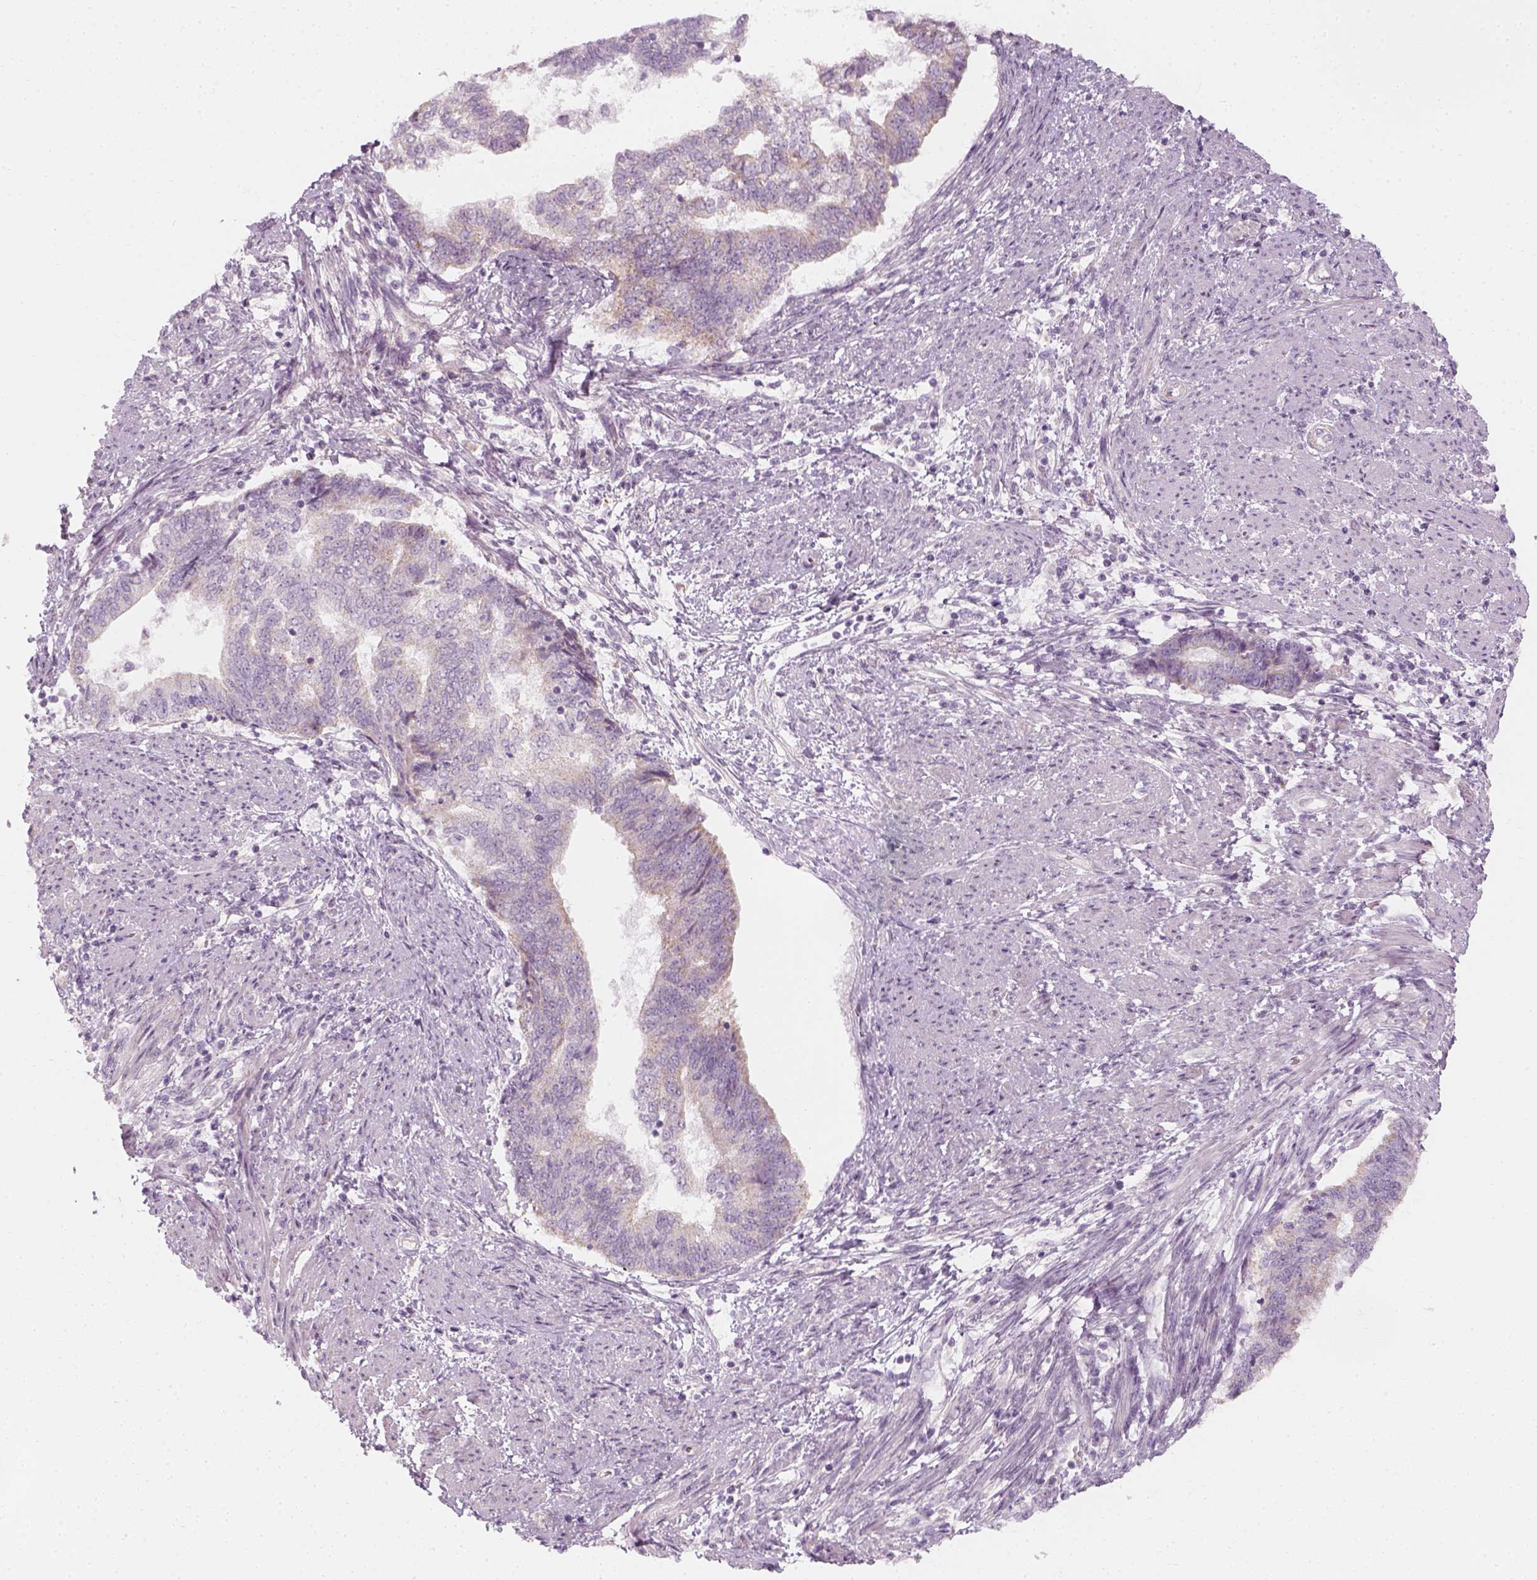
{"staining": {"intensity": "negative", "quantity": "none", "location": "none"}, "tissue": "endometrial cancer", "cell_type": "Tumor cells", "image_type": "cancer", "snomed": [{"axis": "morphology", "description": "Adenocarcinoma, NOS"}, {"axis": "topography", "description": "Endometrium"}], "caption": "An IHC histopathology image of adenocarcinoma (endometrial) is shown. There is no staining in tumor cells of adenocarcinoma (endometrial).", "gene": "PRAME", "patient": {"sex": "female", "age": 65}}